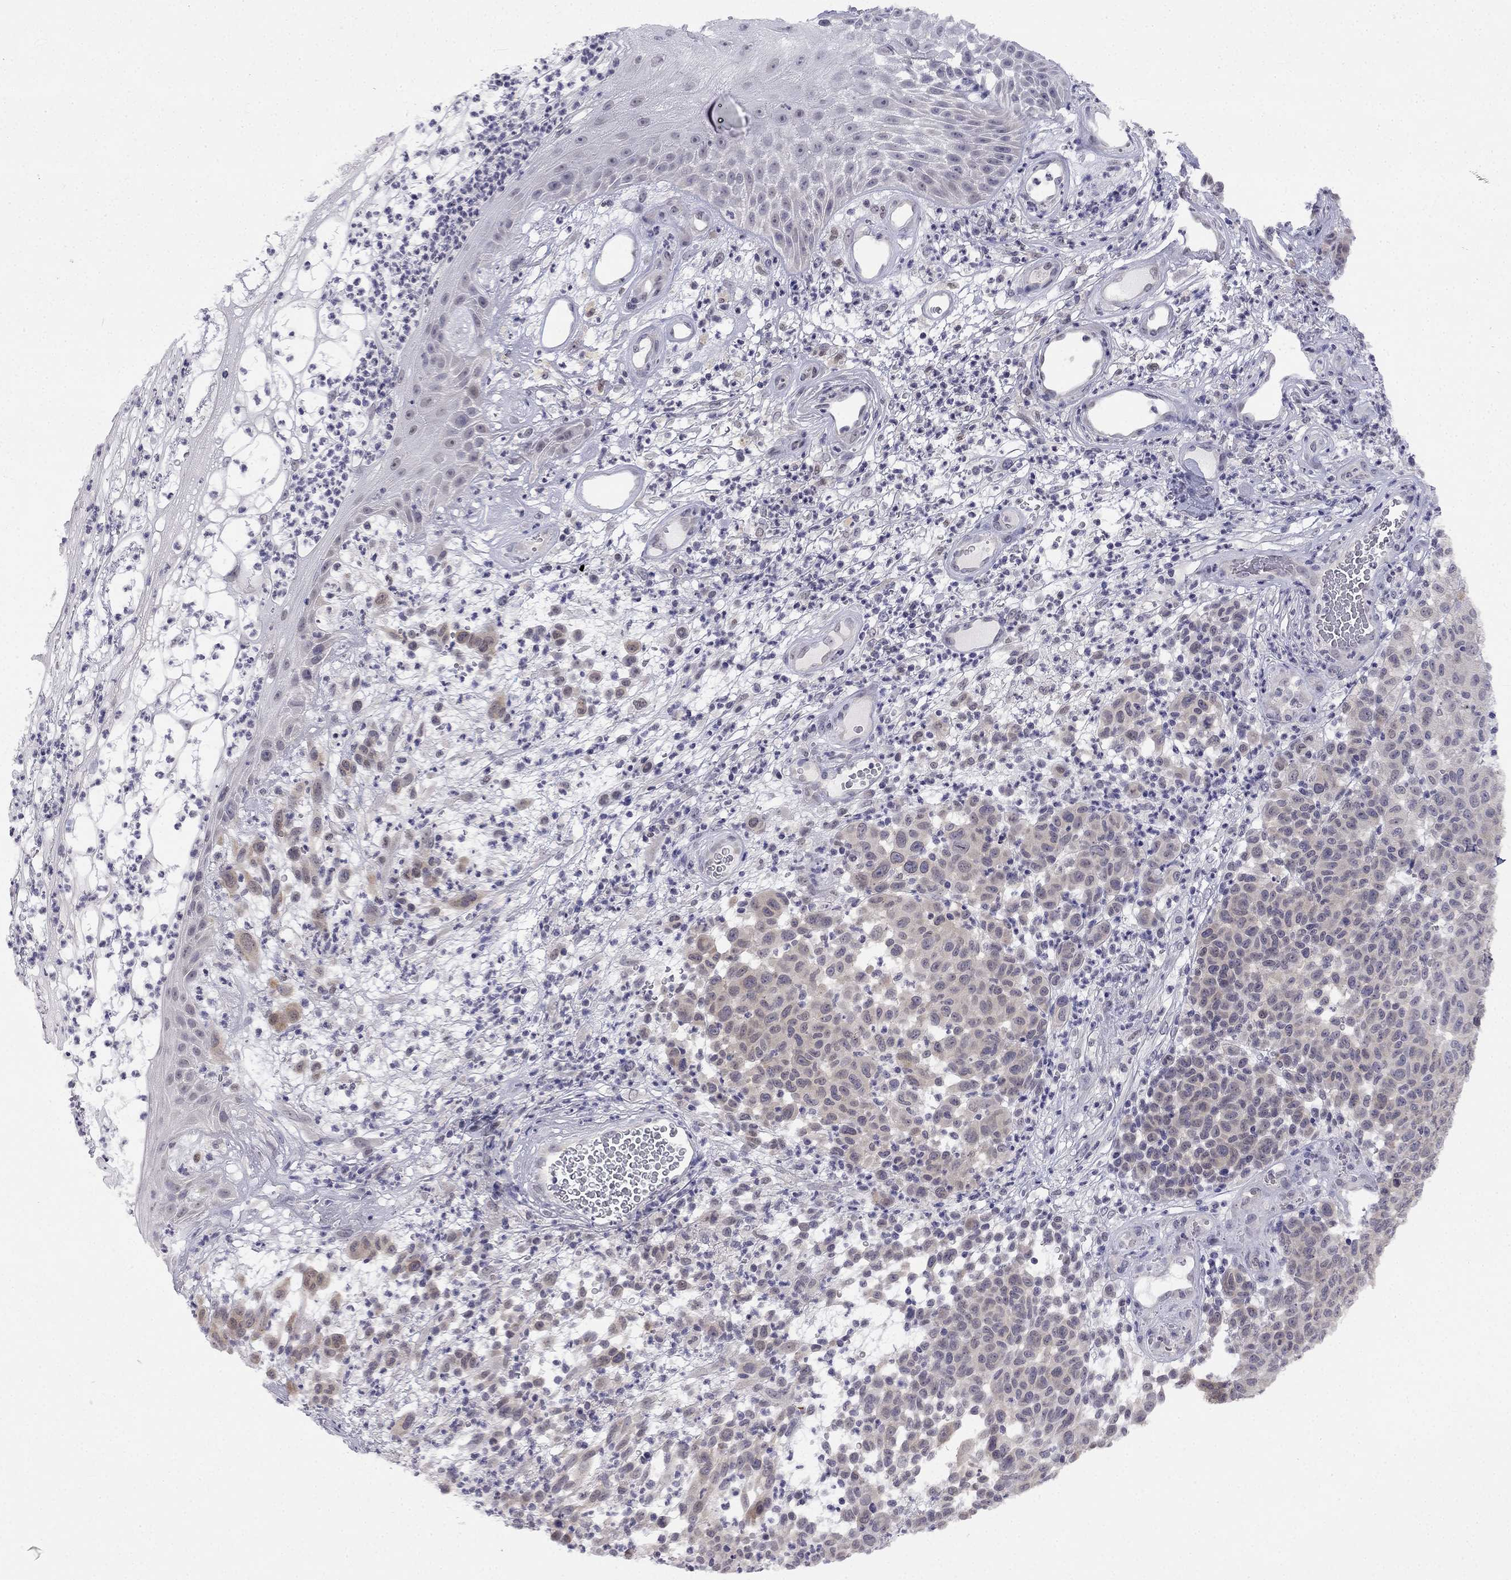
{"staining": {"intensity": "weak", "quantity": "<25%", "location": "cytoplasmic/membranous"}, "tissue": "melanoma", "cell_type": "Tumor cells", "image_type": "cancer", "snomed": [{"axis": "morphology", "description": "Malignant melanoma, NOS"}, {"axis": "topography", "description": "Skin"}], "caption": "There is no significant staining in tumor cells of melanoma.", "gene": "C16orf89", "patient": {"sex": "male", "age": 59}}